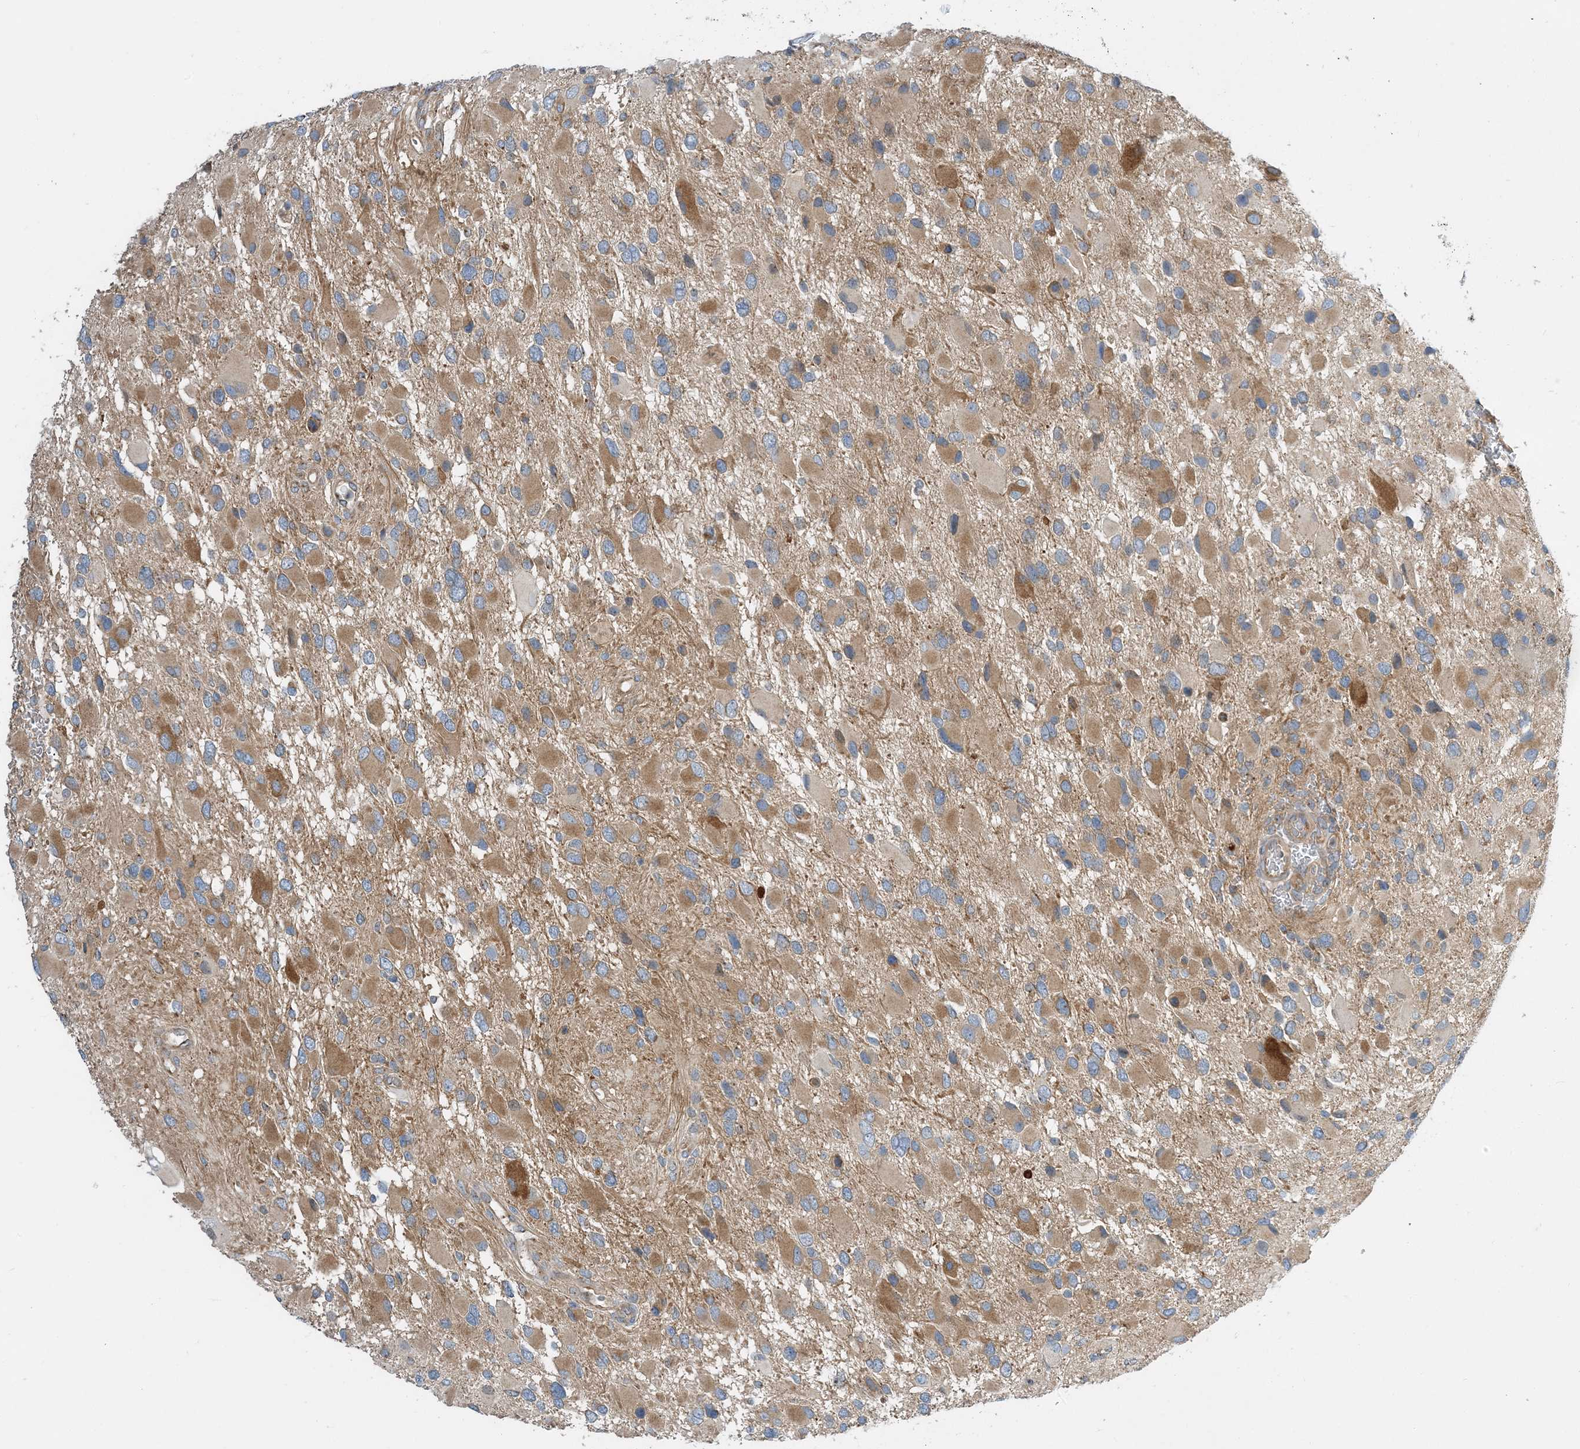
{"staining": {"intensity": "moderate", "quantity": "<25%", "location": "cytoplasmic/membranous"}, "tissue": "glioma", "cell_type": "Tumor cells", "image_type": "cancer", "snomed": [{"axis": "morphology", "description": "Glioma, malignant, High grade"}, {"axis": "topography", "description": "Brain"}], "caption": "DAB (3,3'-diaminobenzidine) immunohistochemical staining of glioma demonstrates moderate cytoplasmic/membranous protein staining in about <25% of tumor cells.", "gene": "SIDT1", "patient": {"sex": "male", "age": 53}}